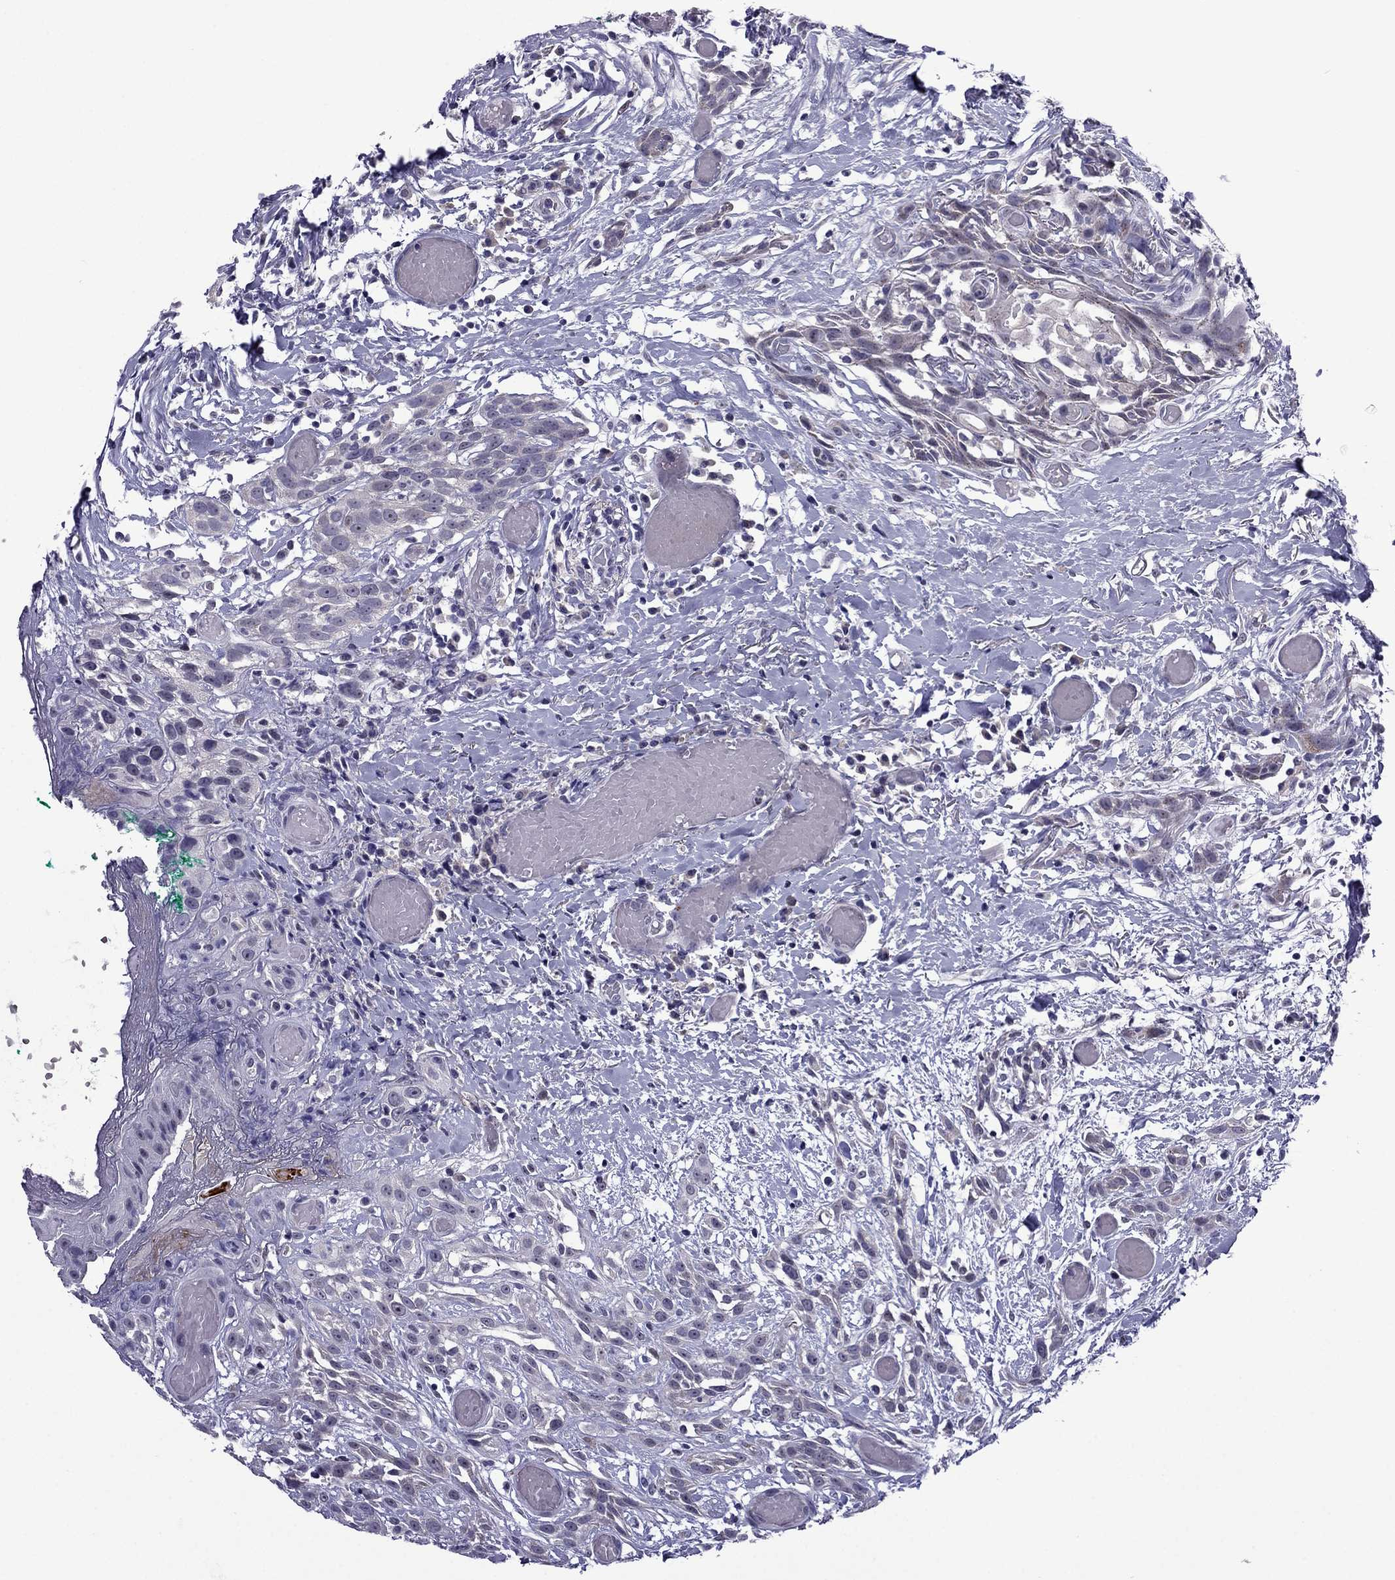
{"staining": {"intensity": "negative", "quantity": "none", "location": "none"}, "tissue": "head and neck cancer", "cell_type": "Tumor cells", "image_type": "cancer", "snomed": [{"axis": "morphology", "description": "Normal tissue, NOS"}, {"axis": "morphology", "description": "Squamous cell carcinoma, NOS"}, {"axis": "topography", "description": "Oral tissue"}, {"axis": "topography", "description": "Salivary gland"}, {"axis": "topography", "description": "Head-Neck"}], "caption": "Head and neck squamous cell carcinoma was stained to show a protein in brown. There is no significant positivity in tumor cells.", "gene": "MYBPH", "patient": {"sex": "female", "age": 62}}